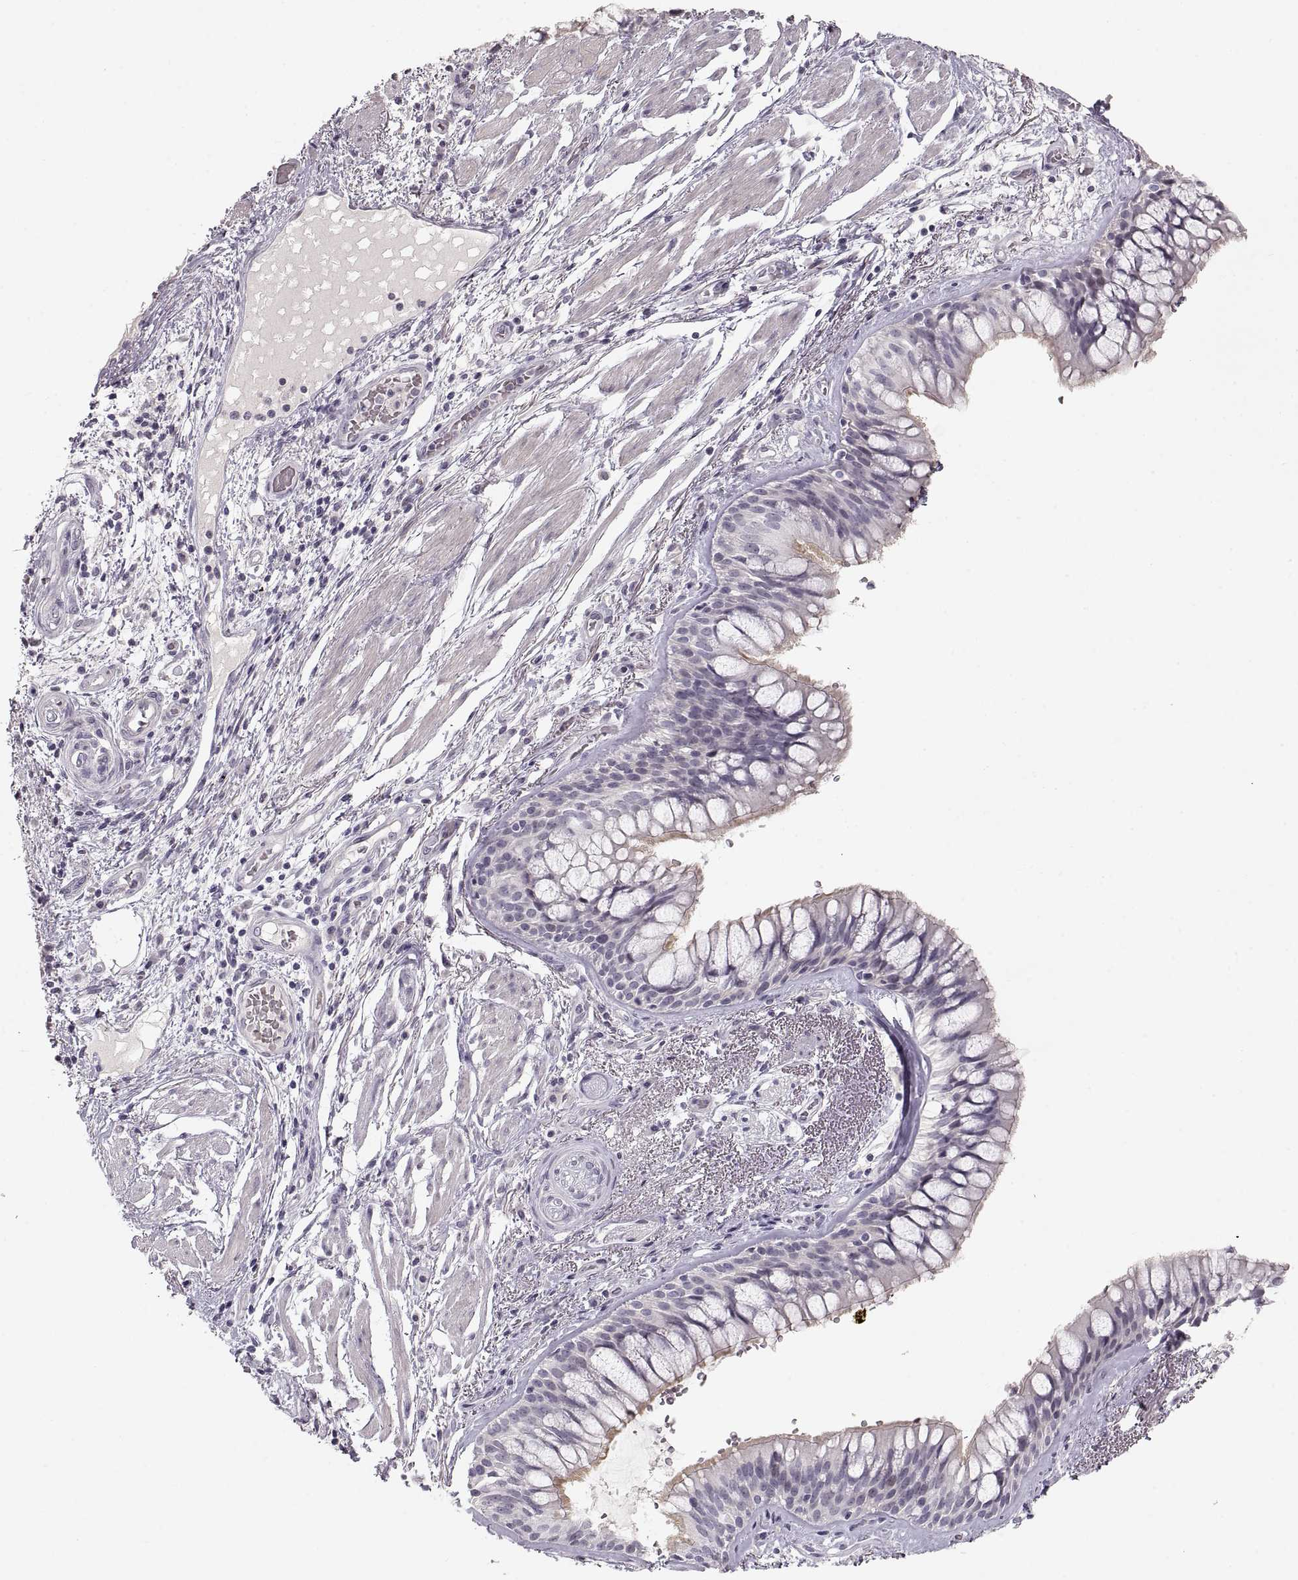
{"staining": {"intensity": "weak", "quantity": "<25%", "location": "cytoplasmic/membranous"}, "tissue": "bronchus", "cell_type": "Respiratory epithelial cells", "image_type": "normal", "snomed": [{"axis": "morphology", "description": "Normal tissue, NOS"}, {"axis": "topography", "description": "Bronchus"}, {"axis": "topography", "description": "Lung"}], "caption": "Respiratory epithelial cells show no significant positivity in unremarkable bronchus. (DAB (3,3'-diaminobenzidine) immunohistochemistry (IHC) with hematoxylin counter stain).", "gene": "PCSK2", "patient": {"sex": "female", "age": 57}}